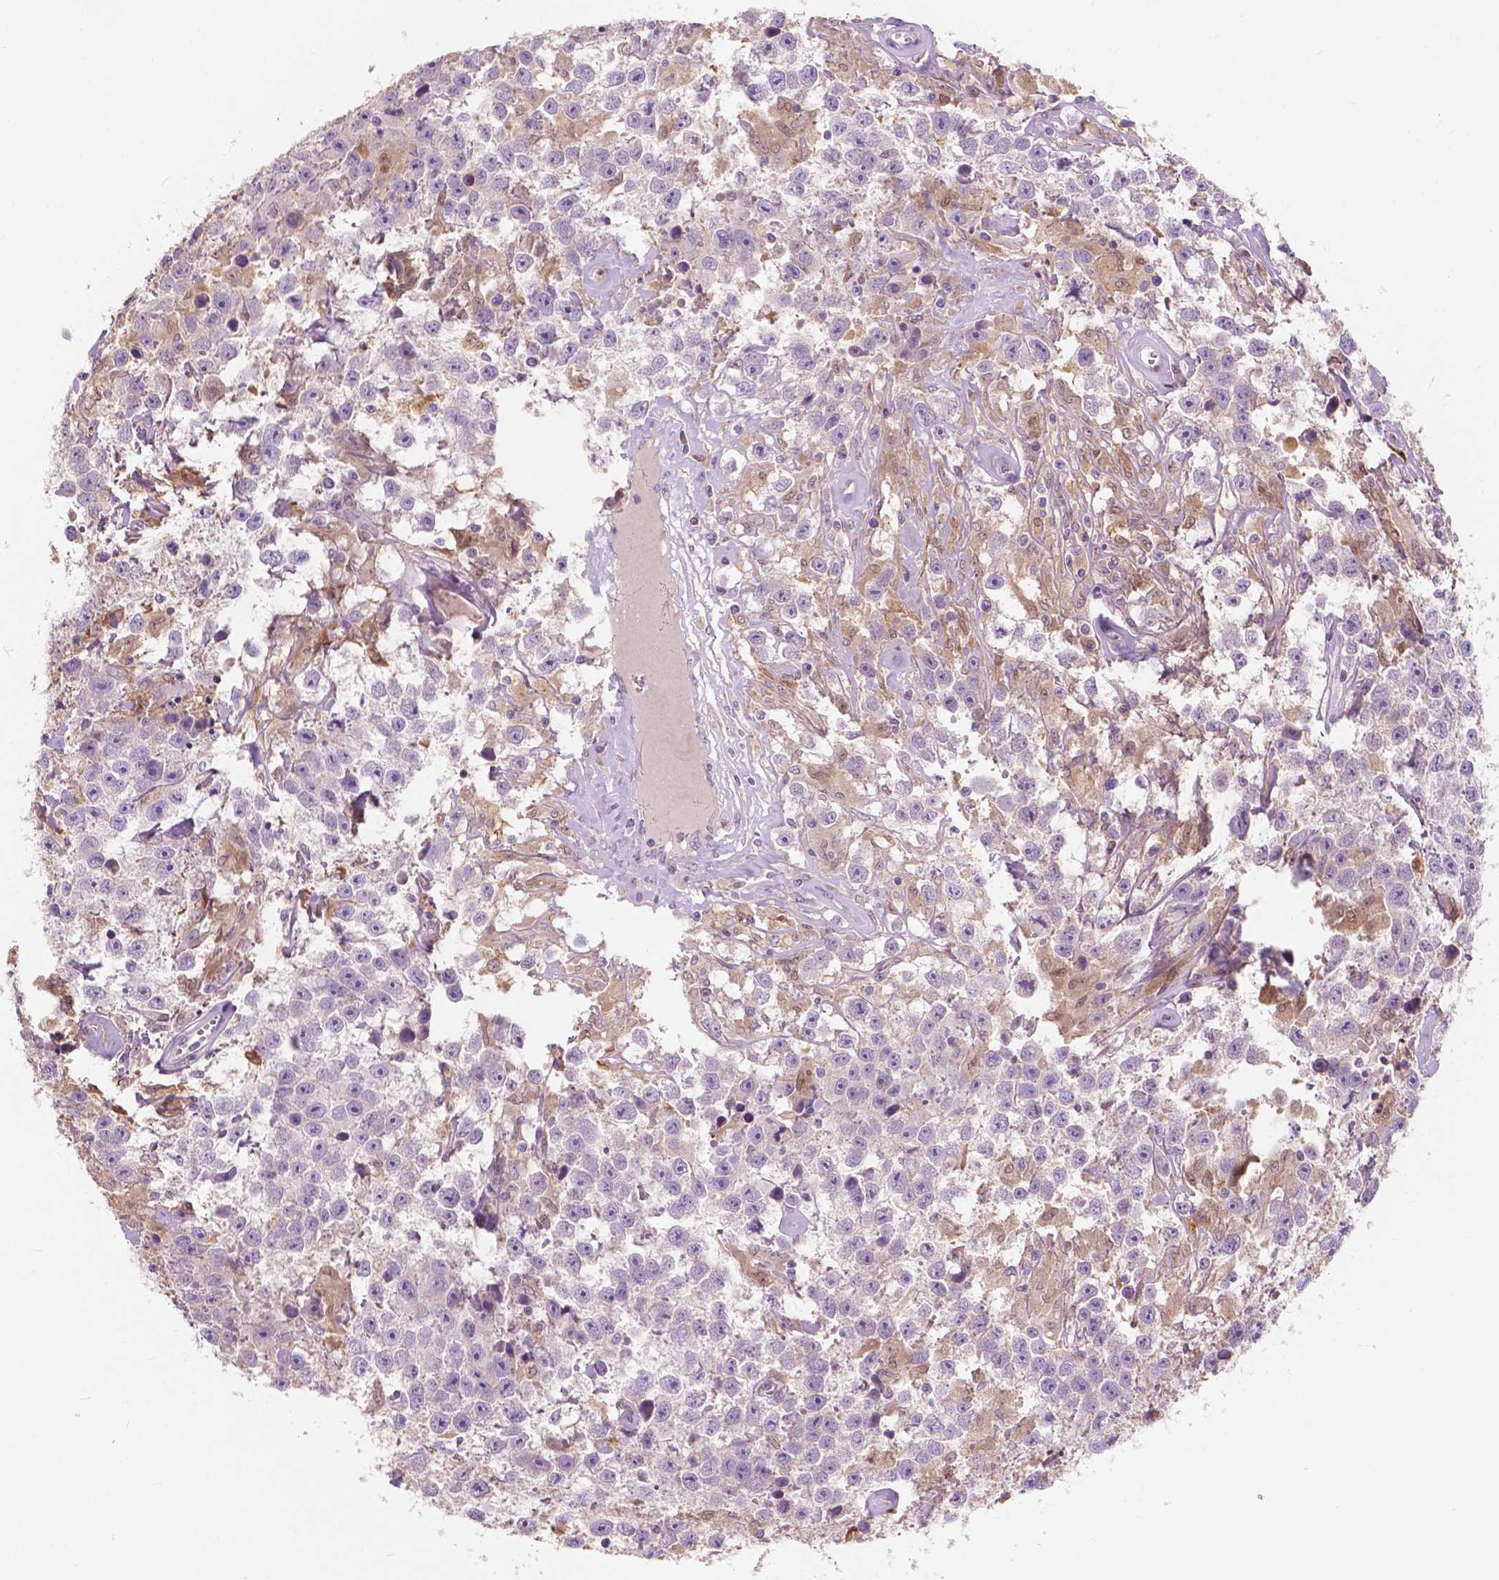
{"staining": {"intensity": "negative", "quantity": "none", "location": "none"}, "tissue": "testis cancer", "cell_type": "Tumor cells", "image_type": "cancer", "snomed": [{"axis": "morphology", "description": "Seminoma, NOS"}, {"axis": "topography", "description": "Testis"}], "caption": "The image exhibits no significant expression in tumor cells of testis cancer (seminoma).", "gene": "GPR37", "patient": {"sex": "male", "age": 43}}